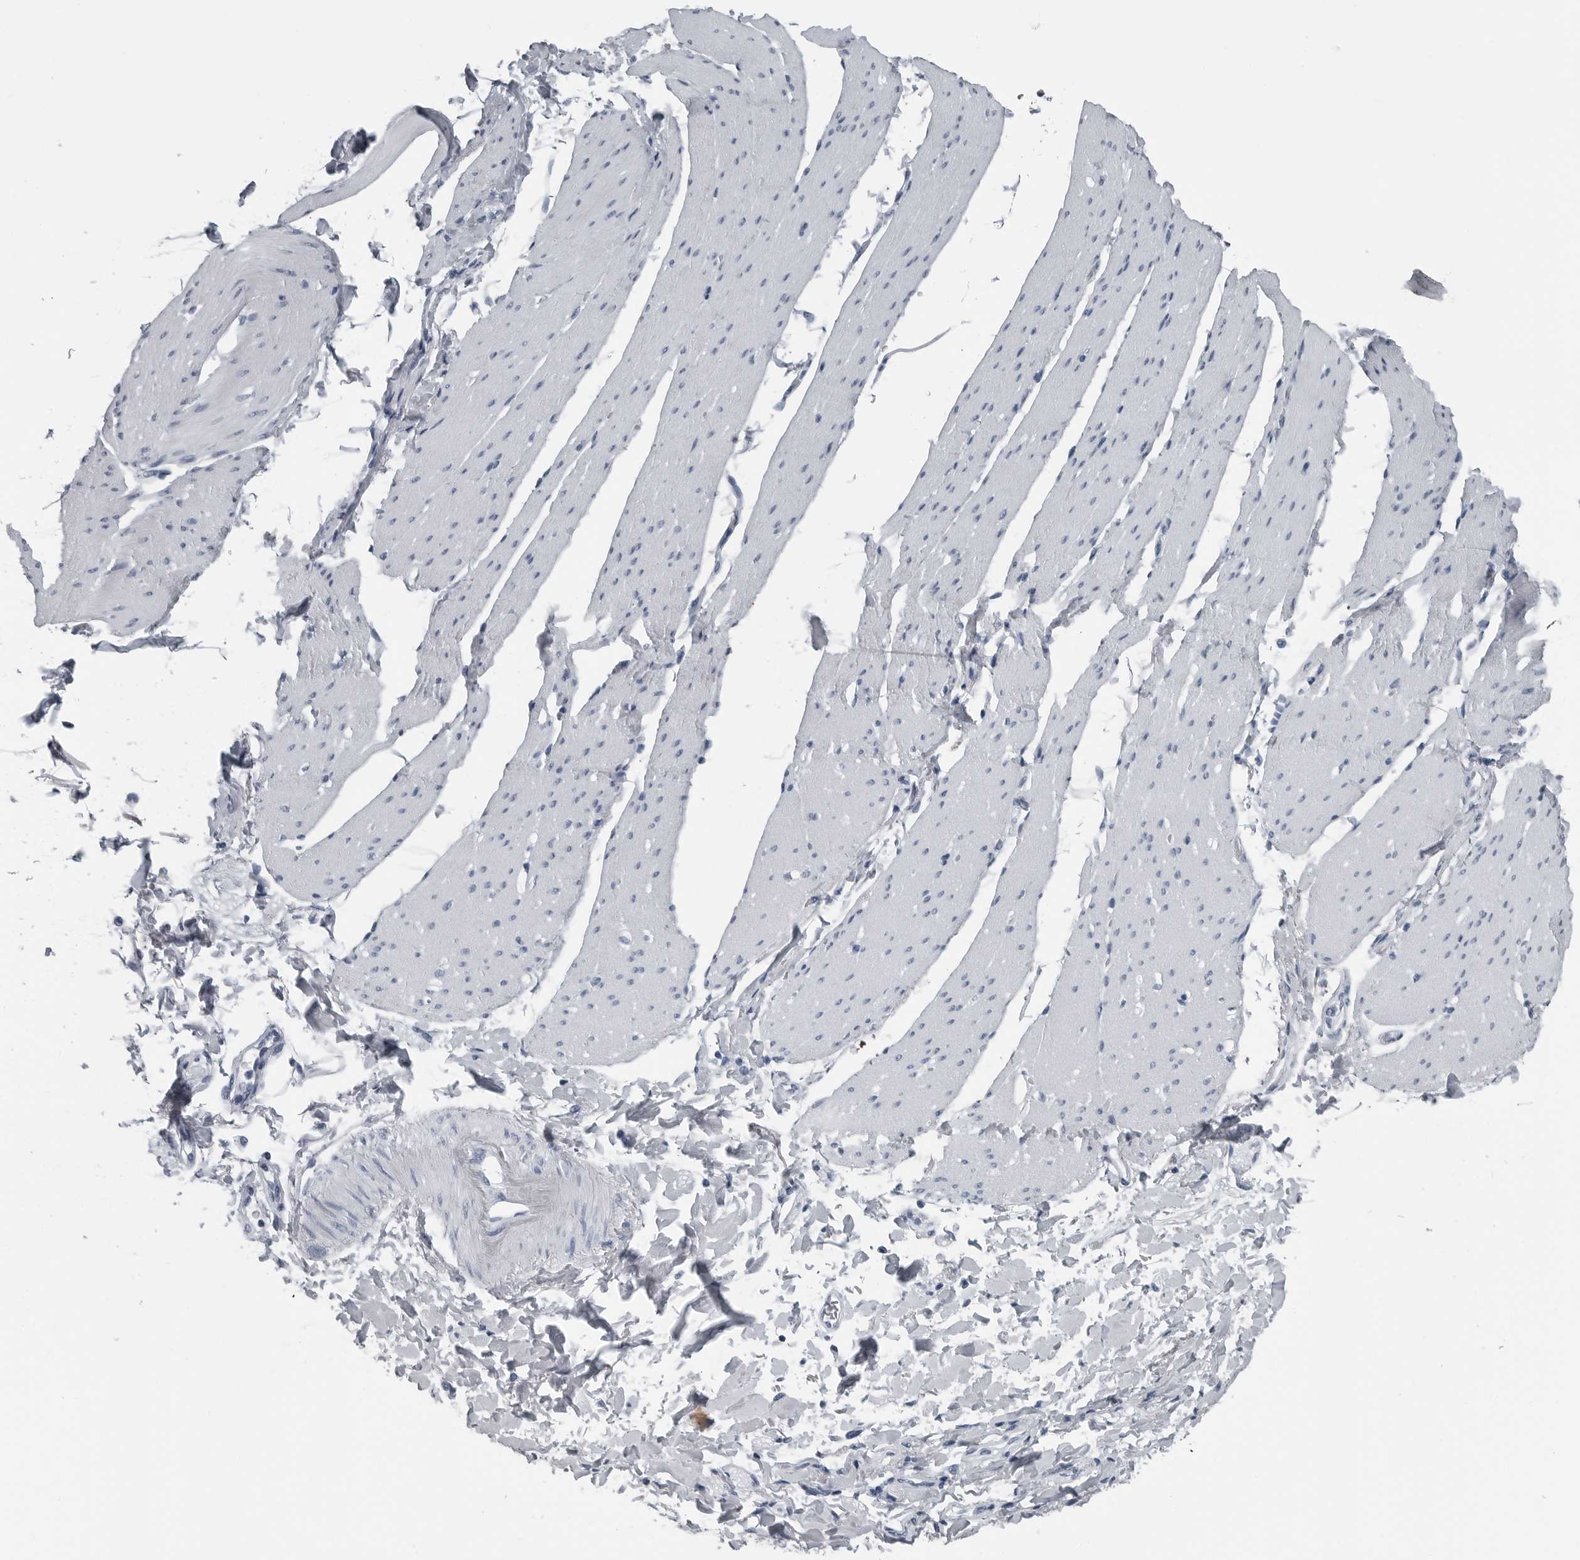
{"staining": {"intensity": "negative", "quantity": "none", "location": "none"}, "tissue": "smooth muscle", "cell_type": "Smooth muscle cells", "image_type": "normal", "snomed": [{"axis": "morphology", "description": "Normal tissue, NOS"}, {"axis": "topography", "description": "Smooth muscle"}, {"axis": "topography", "description": "Small intestine"}], "caption": "DAB immunohistochemical staining of benign smooth muscle exhibits no significant staining in smooth muscle cells.", "gene": "SPINK1", "patient": {"sex": "female", "age": 84}}